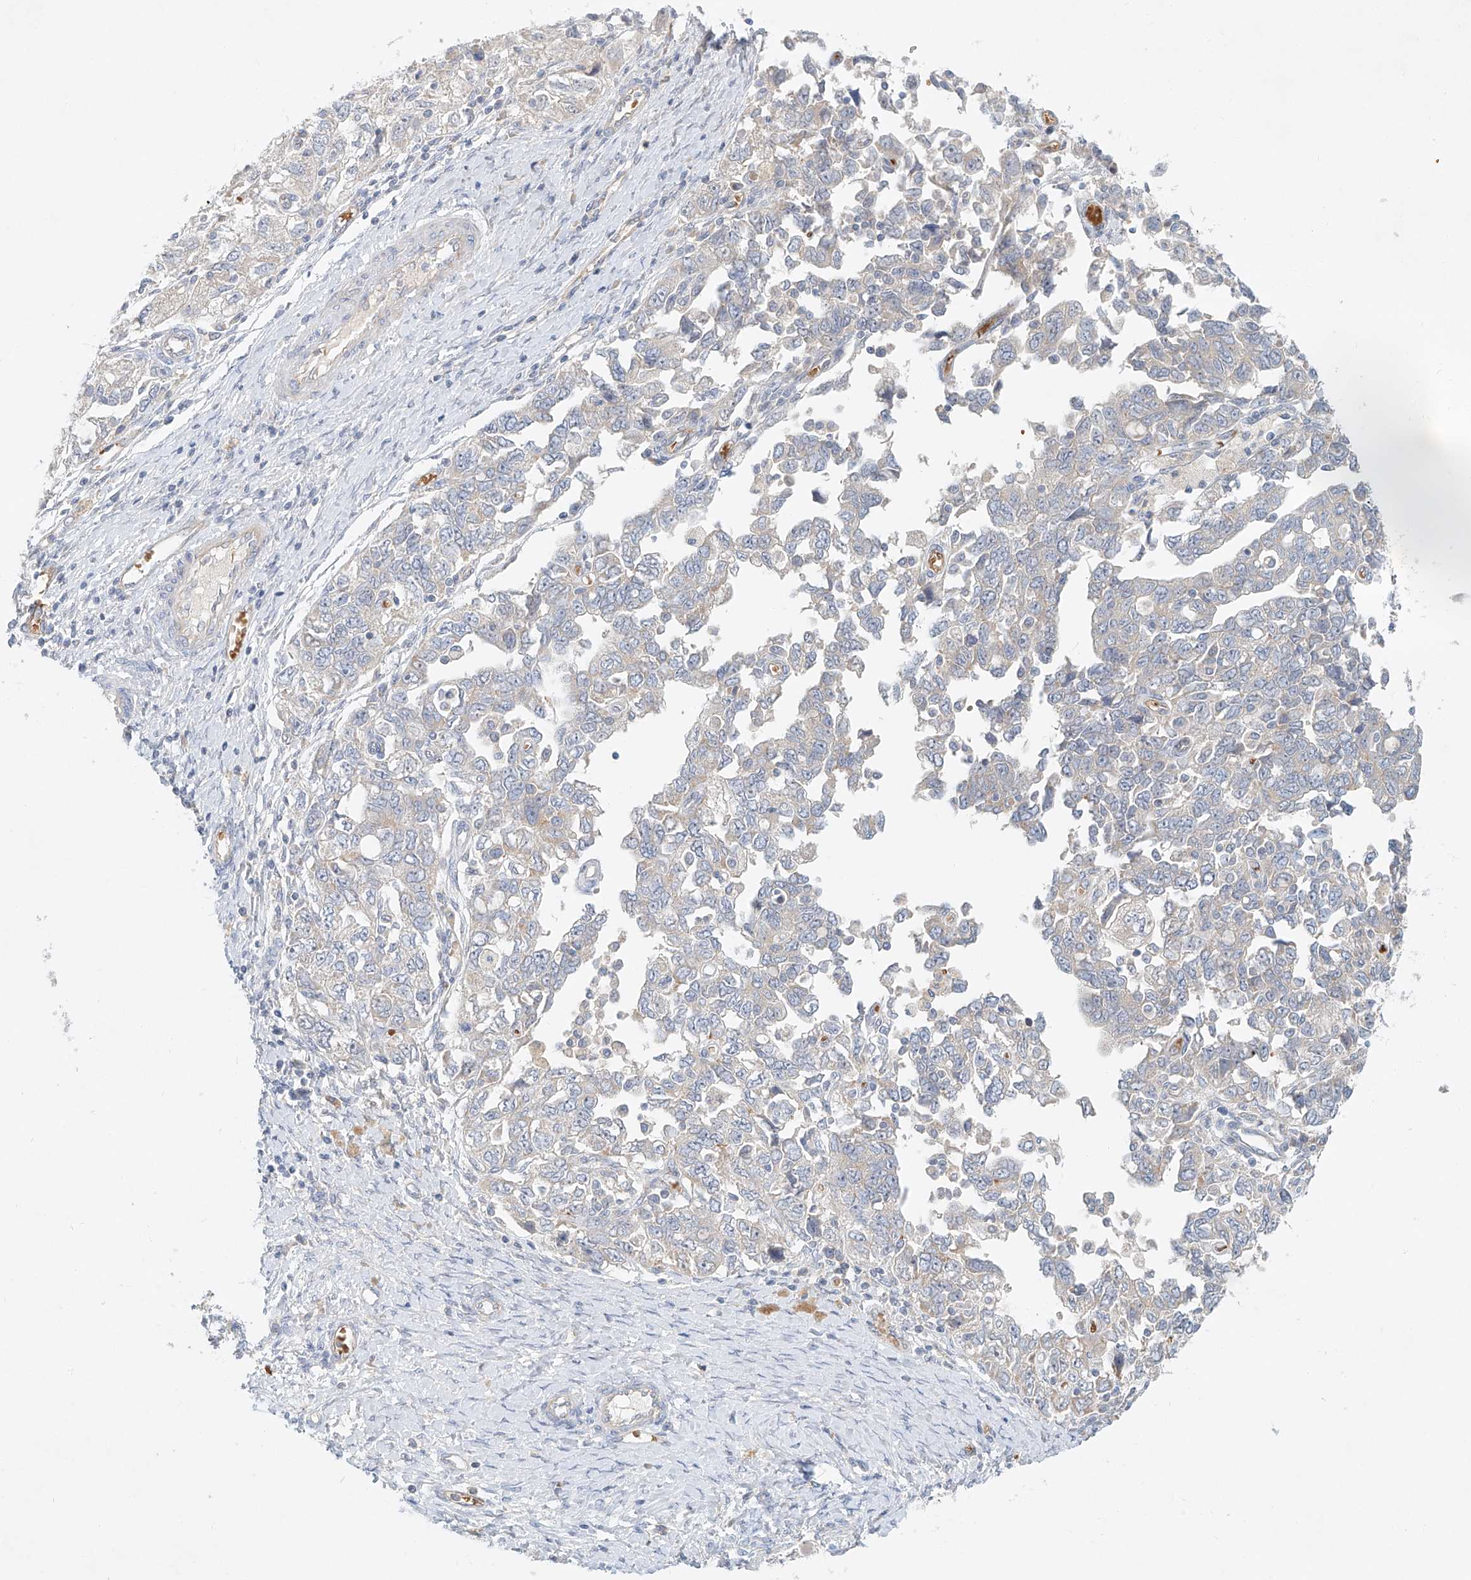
{"staining": {"intensity": "negative", "quantity": "none", "location": "none"}, "tissue": "ovarian cancer", "cell_type": "Tumor cells", "image_type": "cancer", "snomed": [{"axis": "morphology", "description": "Carcinoma, NOS"}, {"axis": "morphology", "description": "Cystadenocarcinoma, serous, NOS"}, {"axis": "topography", "description": "Ovary"}], "caption": "This is an IHC photomicrograph of human ovarian cancer (carcinoma). There is no positivity in tumor cells.", "gene": "SYTL3", "patient": {"sex": "female", "age": 69}}